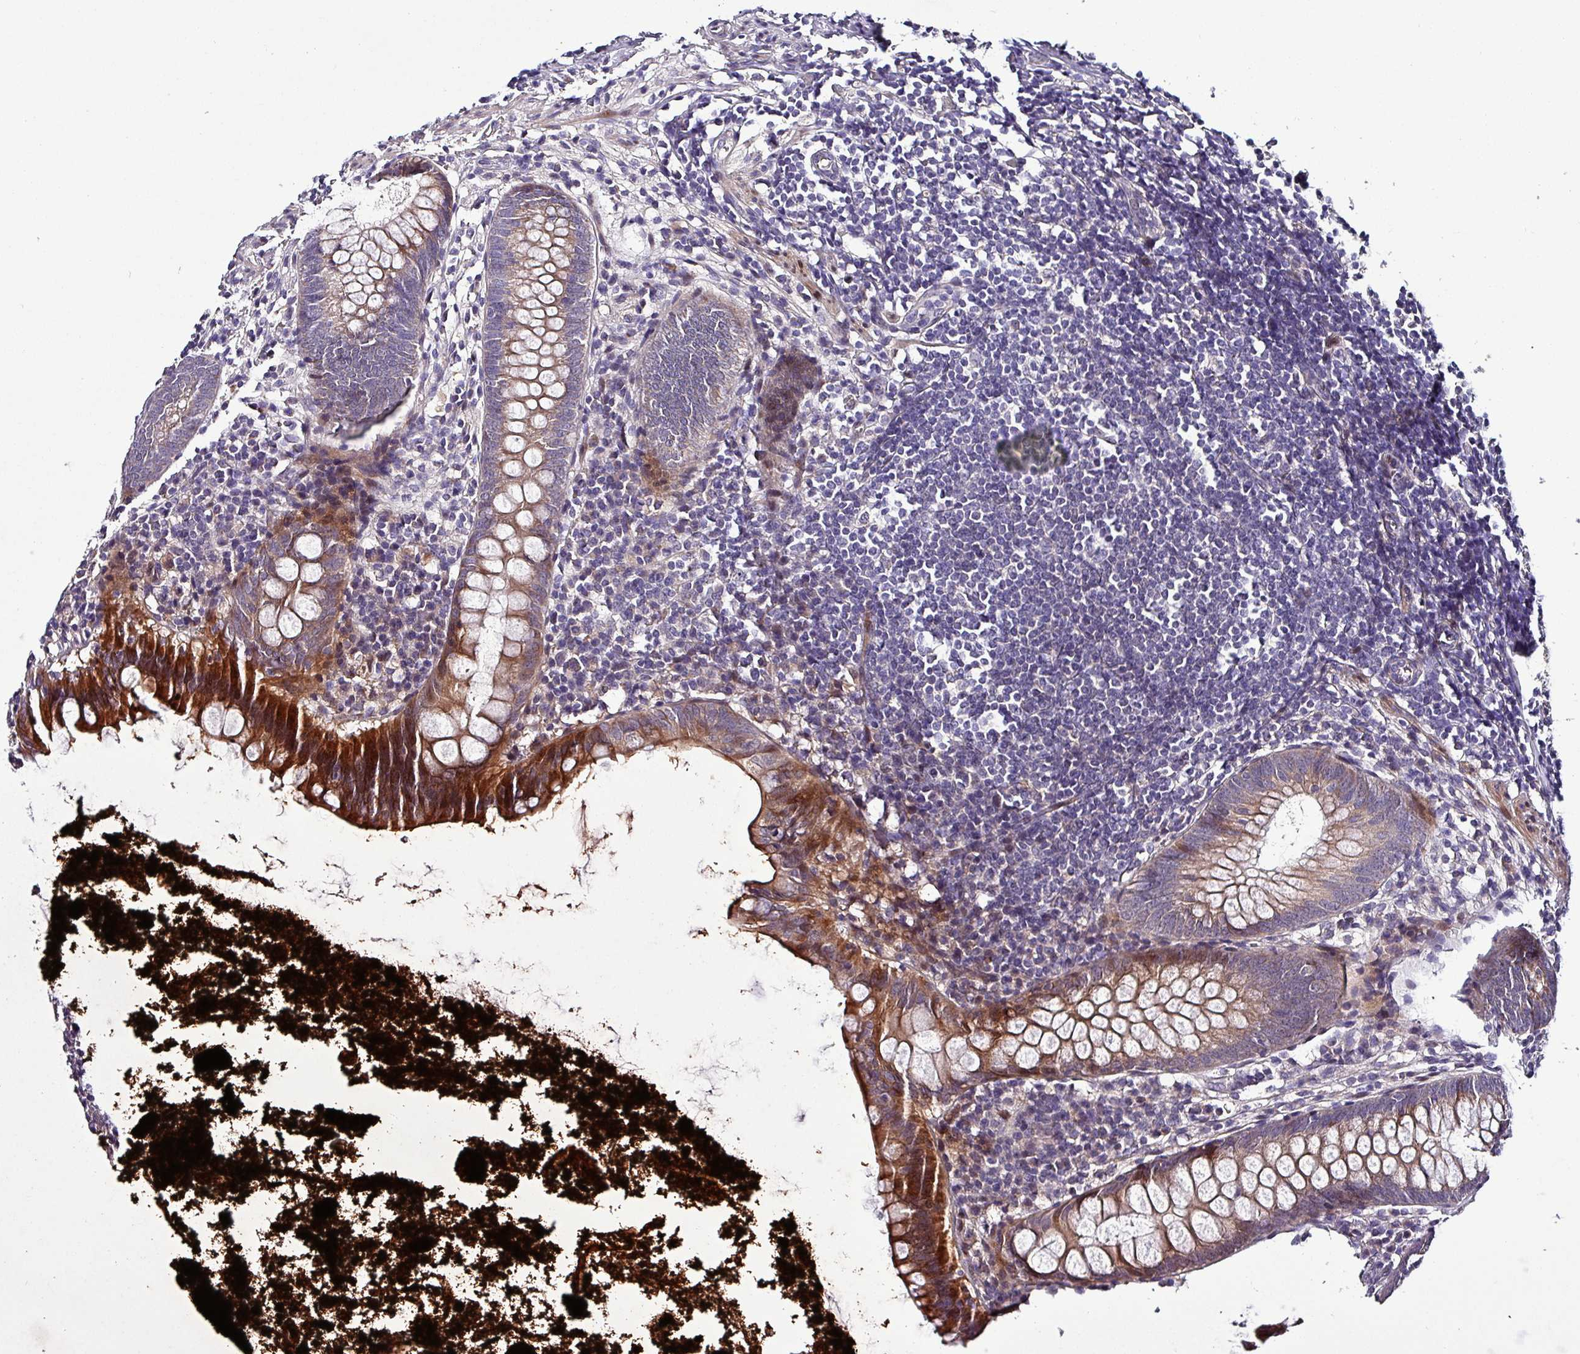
{"staining": {"intensity": "moderate", "quantity": "25%-75%", "location": "cytoplasmic/membranous,nuclear"}, "tissue": "appendix", "cell_type": "Glandular cells", "image_type": "normal", "snomed": [{"axis": "morphology", "description": "Normal tissue, NOS"}, {"axis": "topography", "description": "Appendix"}], "caption": "Immunohistochemistry micrograph of benign appendix: human appendix stained using immunohistochemistry (IHC) reveals medium levels of moderate protein expression localized specifically in the cytoplasmic/membranous,nuclear of glandular cells, appearing as a cytoplasmic/membranous,nuclear brown color.", "gene": "GRAPL", "patient": {"sex": "female", "age": 51}}